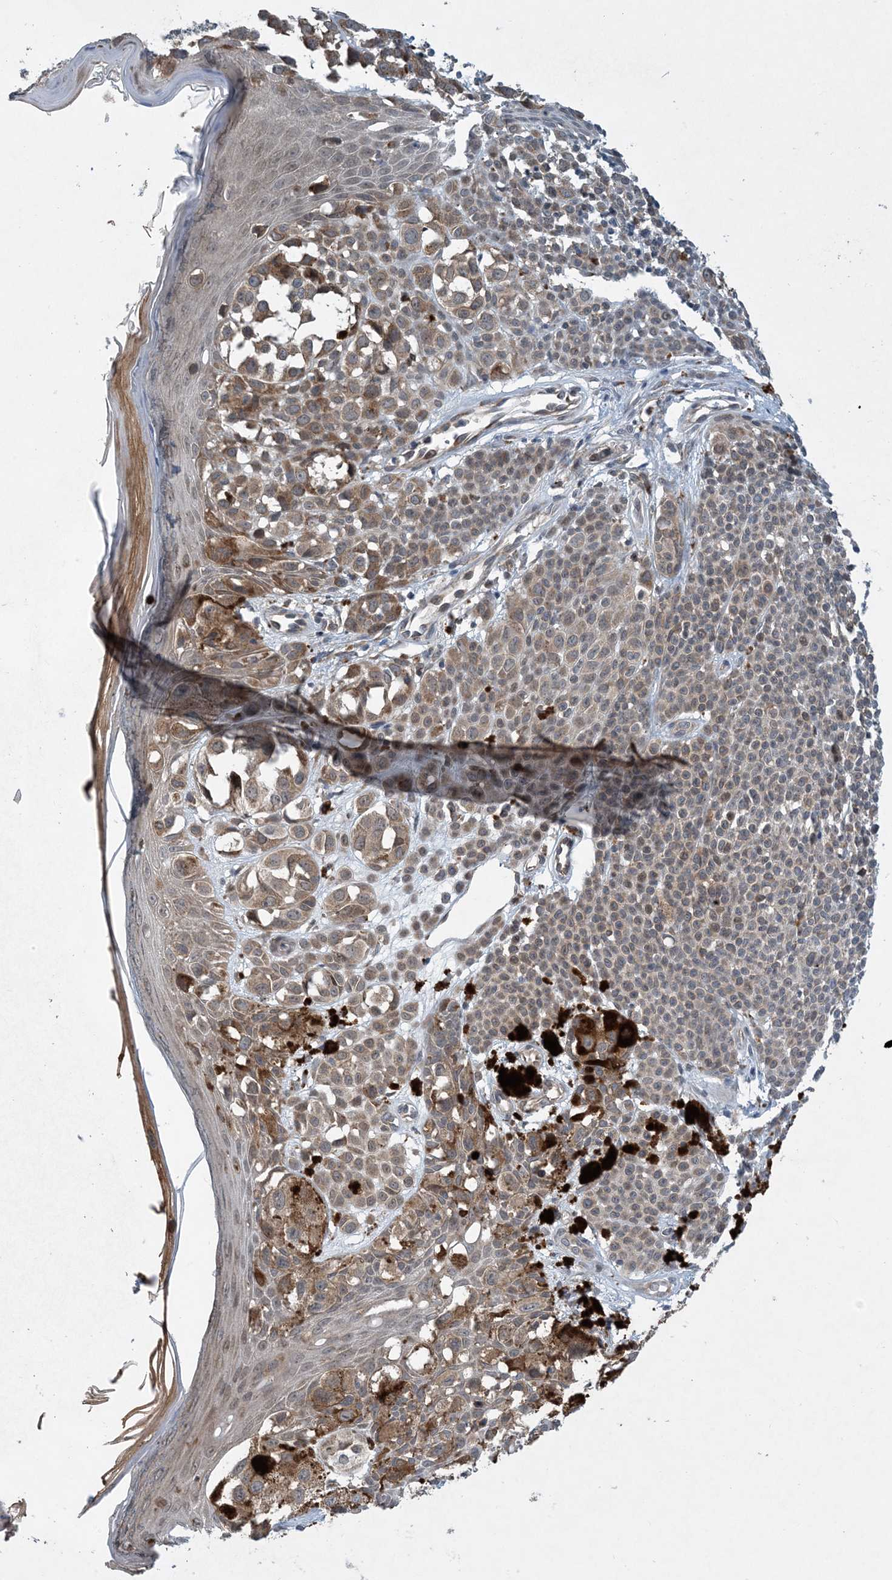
{"staining": {"intensity": "weak", "quantity": "25%-75%", "location": "cytoplasmic/membranous,nuclear"}, "tissue": "melanoma", "cell_type": "Tumor cells", "image_type": "cancer", "snomed": [{"axis": "morphology", "description": "Malignant melanoma, NOS"}, {"axis": "topography", "description": "Skin of leg"}], "caption": "Melanoma tissue reveals weak cytoplasmic/membranous and nuclear staining in approximately 25%-75% of tumor cells, visualized by immunohistochemistry.", "gene": "PHOSPHO2", "patient": {"sex": "female", "age": 72}}